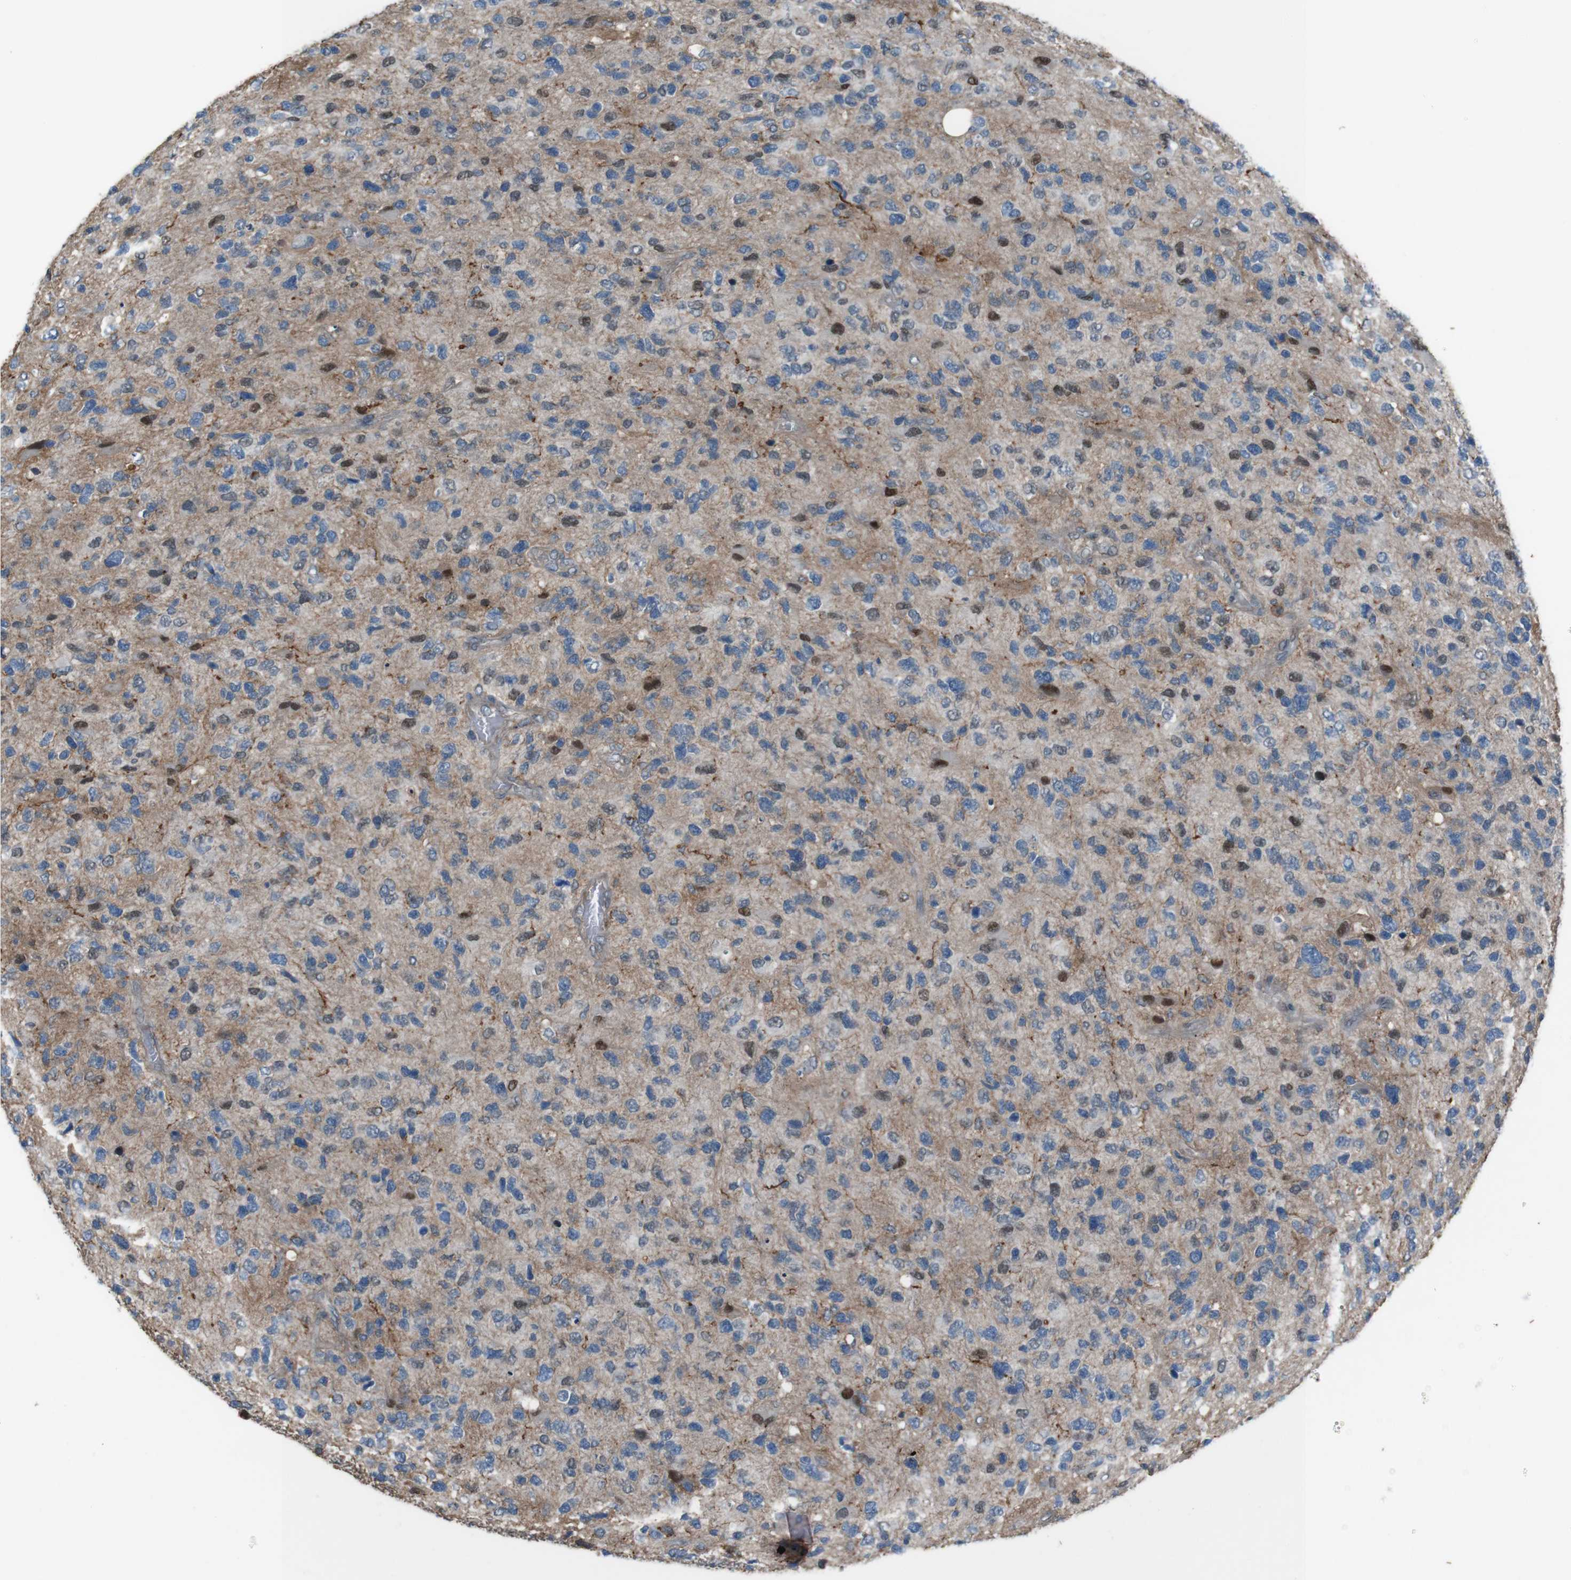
{"staining": {"intensity": "negative", "quantity": "none", "location": "none"}, "tissue": "glioma", "cell_type": "Tumor cells", "image_type": "cancer", "snomed": [{"axis": "morphology", "description": "Glioma, malignant, High grade"}, {"axis": "topography", "description": "Brain"}], "caption": "IHC micrograph of neoplastic tissue: malignant glioma (high-grade) stained with DAB (3,3'-diaminobenzidine) shows no significant protein expression in tumor cells.", "gene": "ATP2B1", "patient": {"sex": "female", "age": 58}}